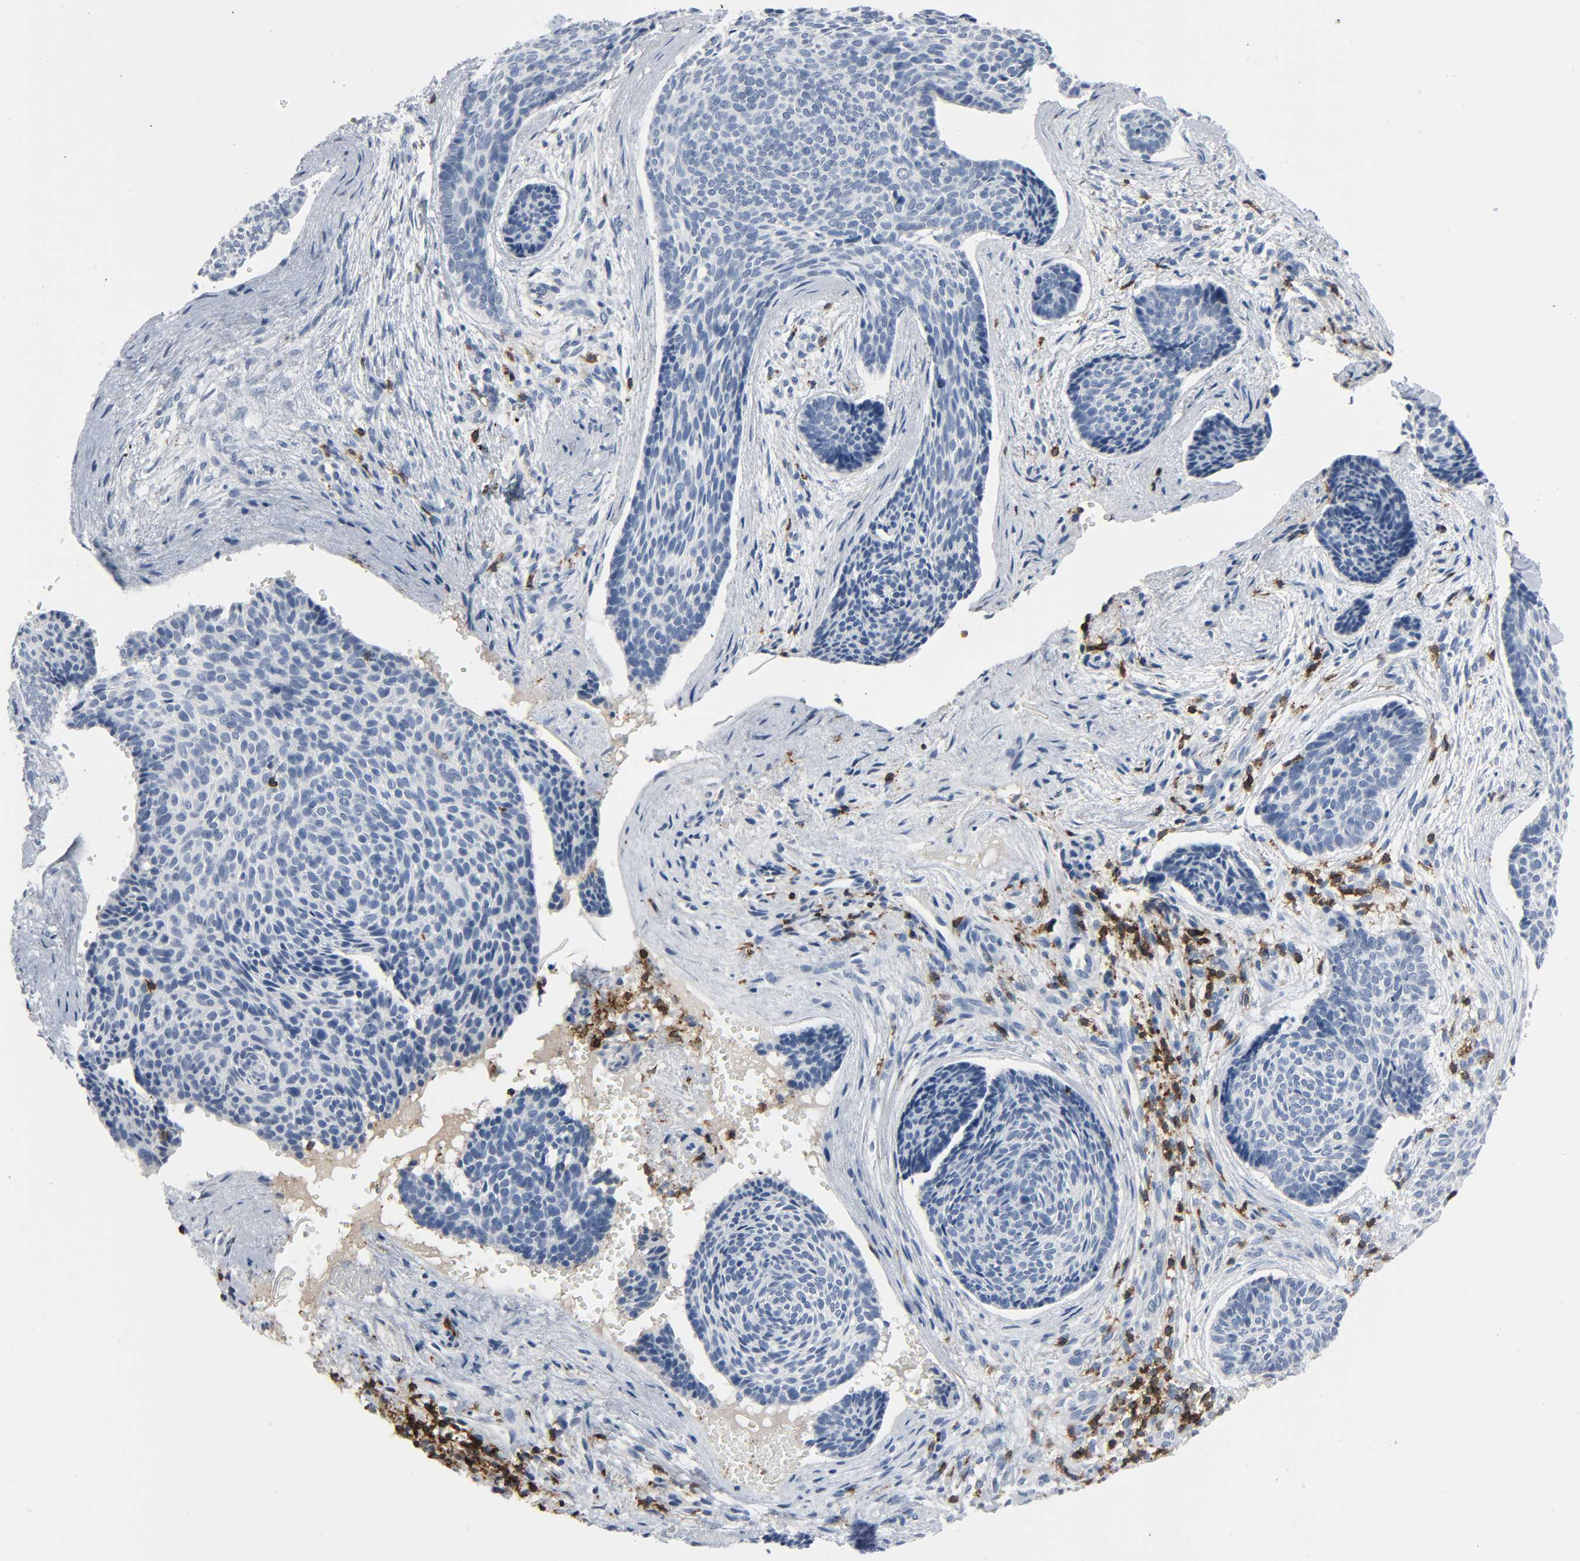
{"staining": {"intensity": "negative", "quantity": "none", "location": "none"}, "tissue": "skin cancer", "cell_type": "Tumor cells", "image_type": "cancer", "snomed": [{"axis": "morphology", "description": "Normal tissue, NOS"}, {"axis": "morphology", "description": "Basal cell carcinoma"}, {"axis": "topography", "description": "Skin"}], "caption": "IHC photomicrograph of basal cell carcinoma (skin) stained for a protein (brown), which reveals no expression in tumor cells.", "gene": "LCK", "patient": {"sex": "female", "age": 57}}